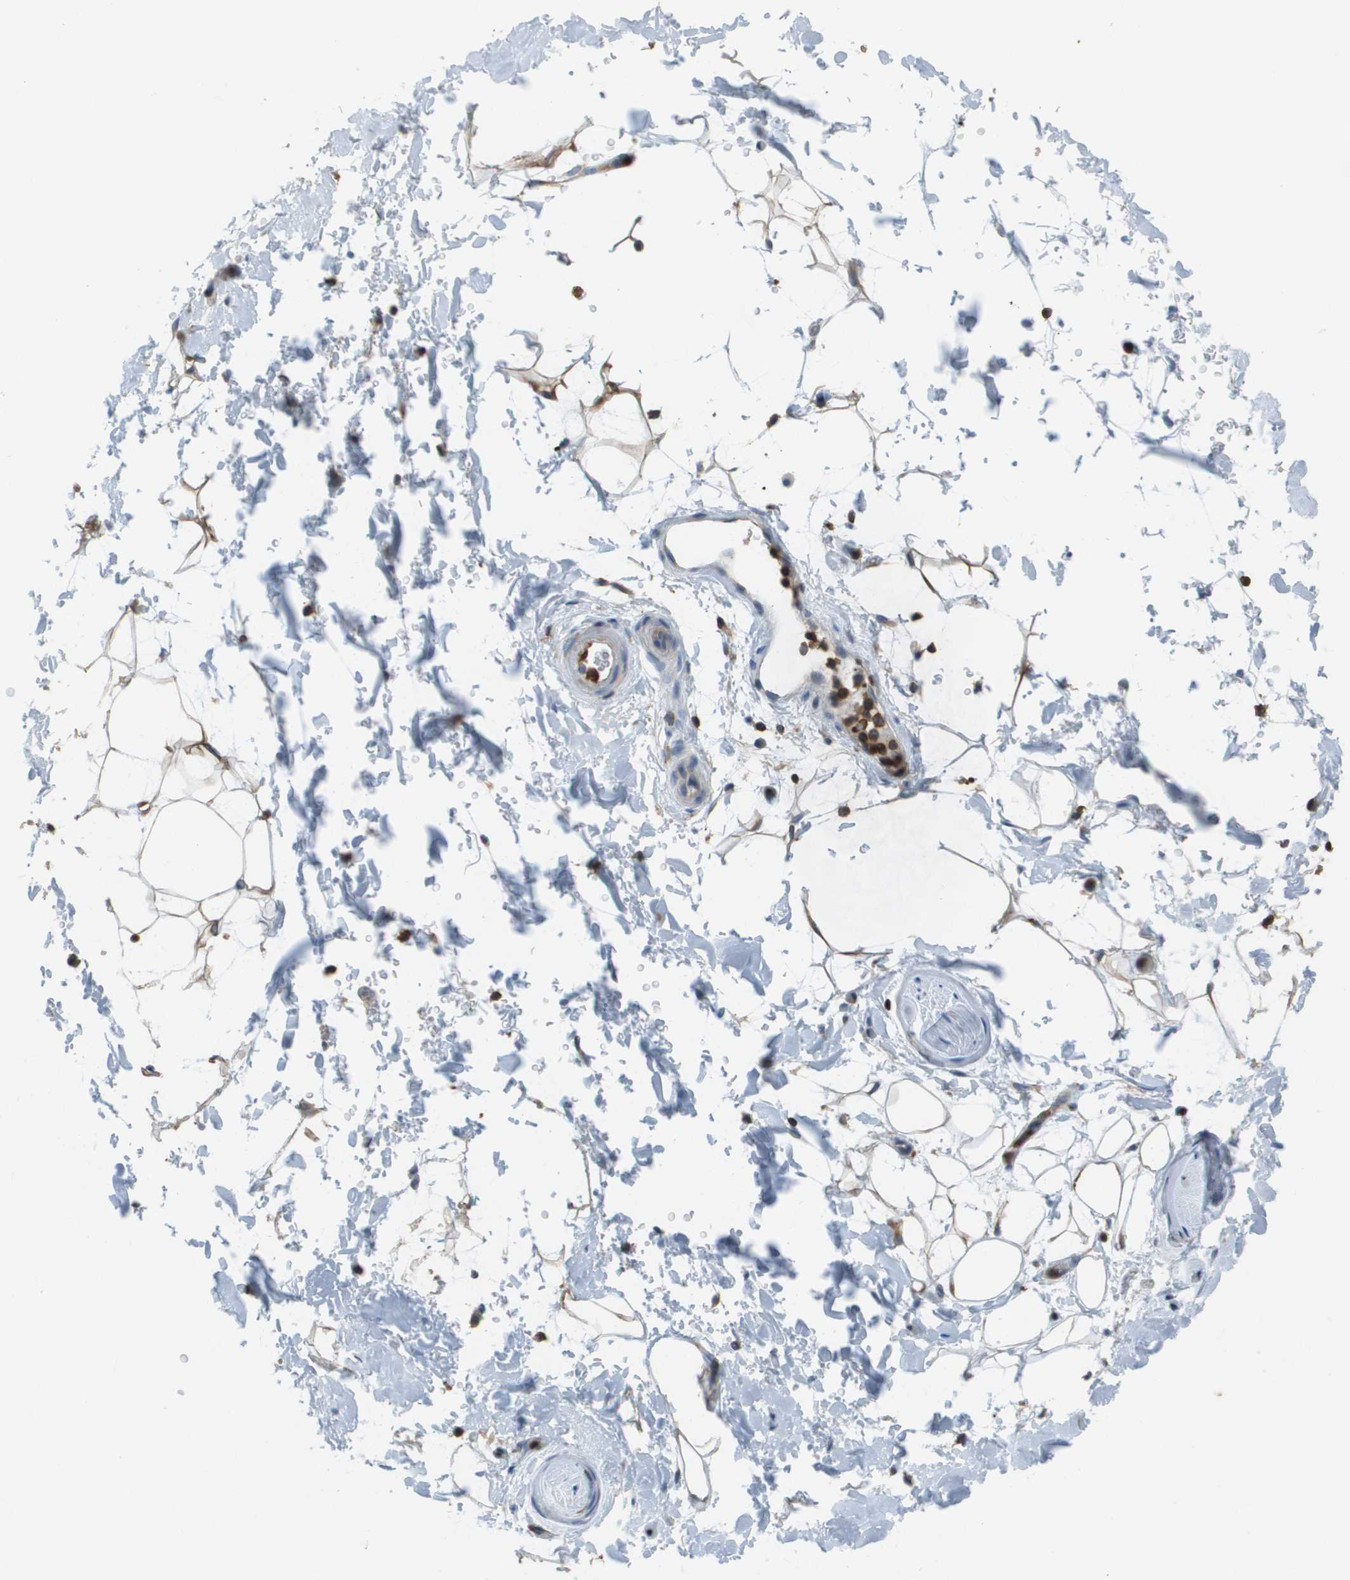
{"staining": {"intensity": "moderate", "quantity": ">75%", "location": "cytoplasmic/membranous"}, "tissue": "adipose tissue", "cell_type": "Adipocytes", "image_type": "normal", "snomed": [{"axis": "morphology", "description": "Normal tissue, NOS"}, {"axis": "topography", "description": "Soft tissue"}], "caption": "Protein staining of normal adipose tissue reveals moderate cytoplasmic/membranous staining in approximately >75% of adipocytes. (IHC, brightfield microscopy, high magnification).", "gene": "APBB1IP", "patient": {"sex": "male", "age": 72}}